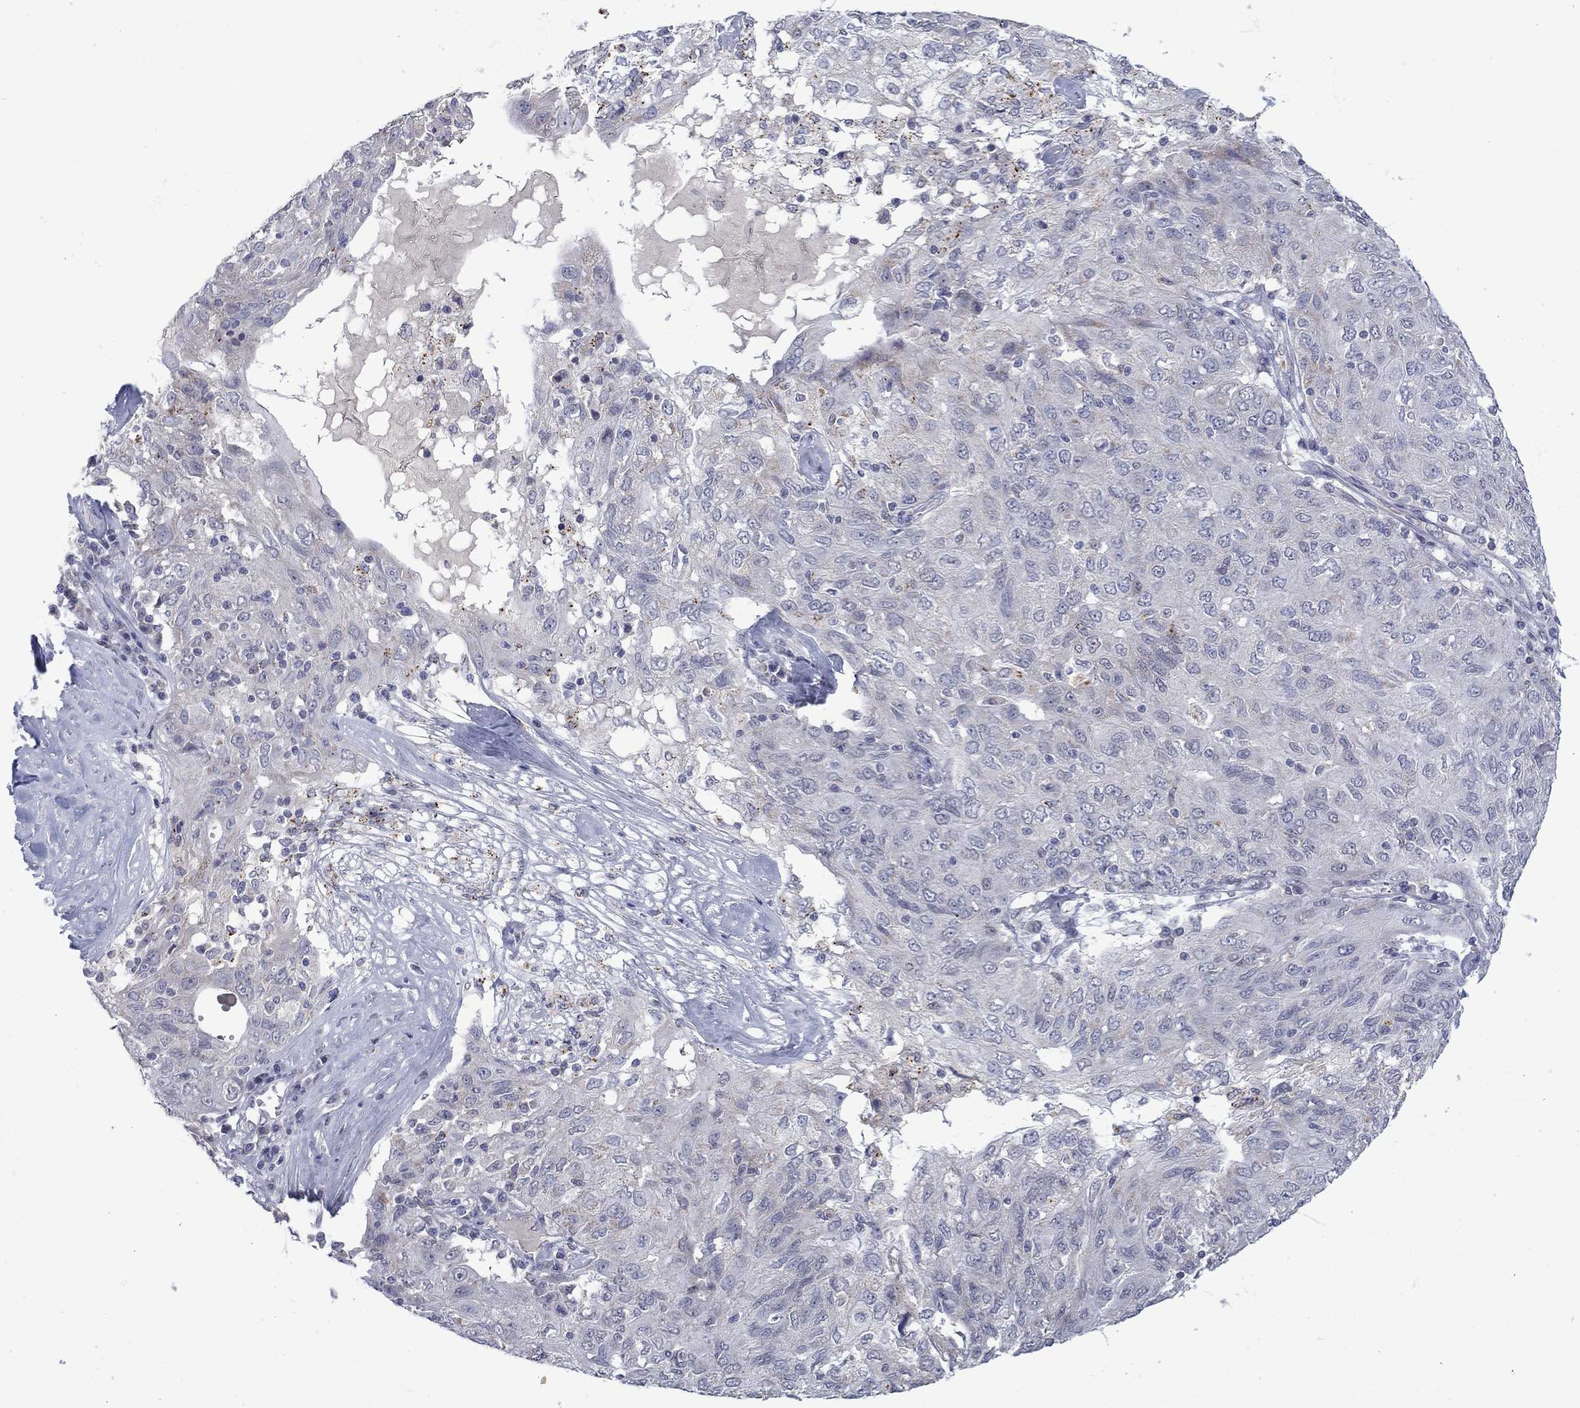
{"staining": {"intensity": "negative", "quantity": "none", "location": "none"}, "tissue": "ovarian cancer", "cell_type": "Tumor cells", "image_type": "cancer", "snomed": [{"axis": "morphology", "description": "Carcinoma, endometroid"}, {"axis": "topography", "description": "Ovary"}], "caption": "IHC micrograph of human ovarian cancer stained for a protein (brown), which reveals no expression in tumor cells.", "gene": "KCNJ16", "patient": {"sex": "female", "age": 50}}